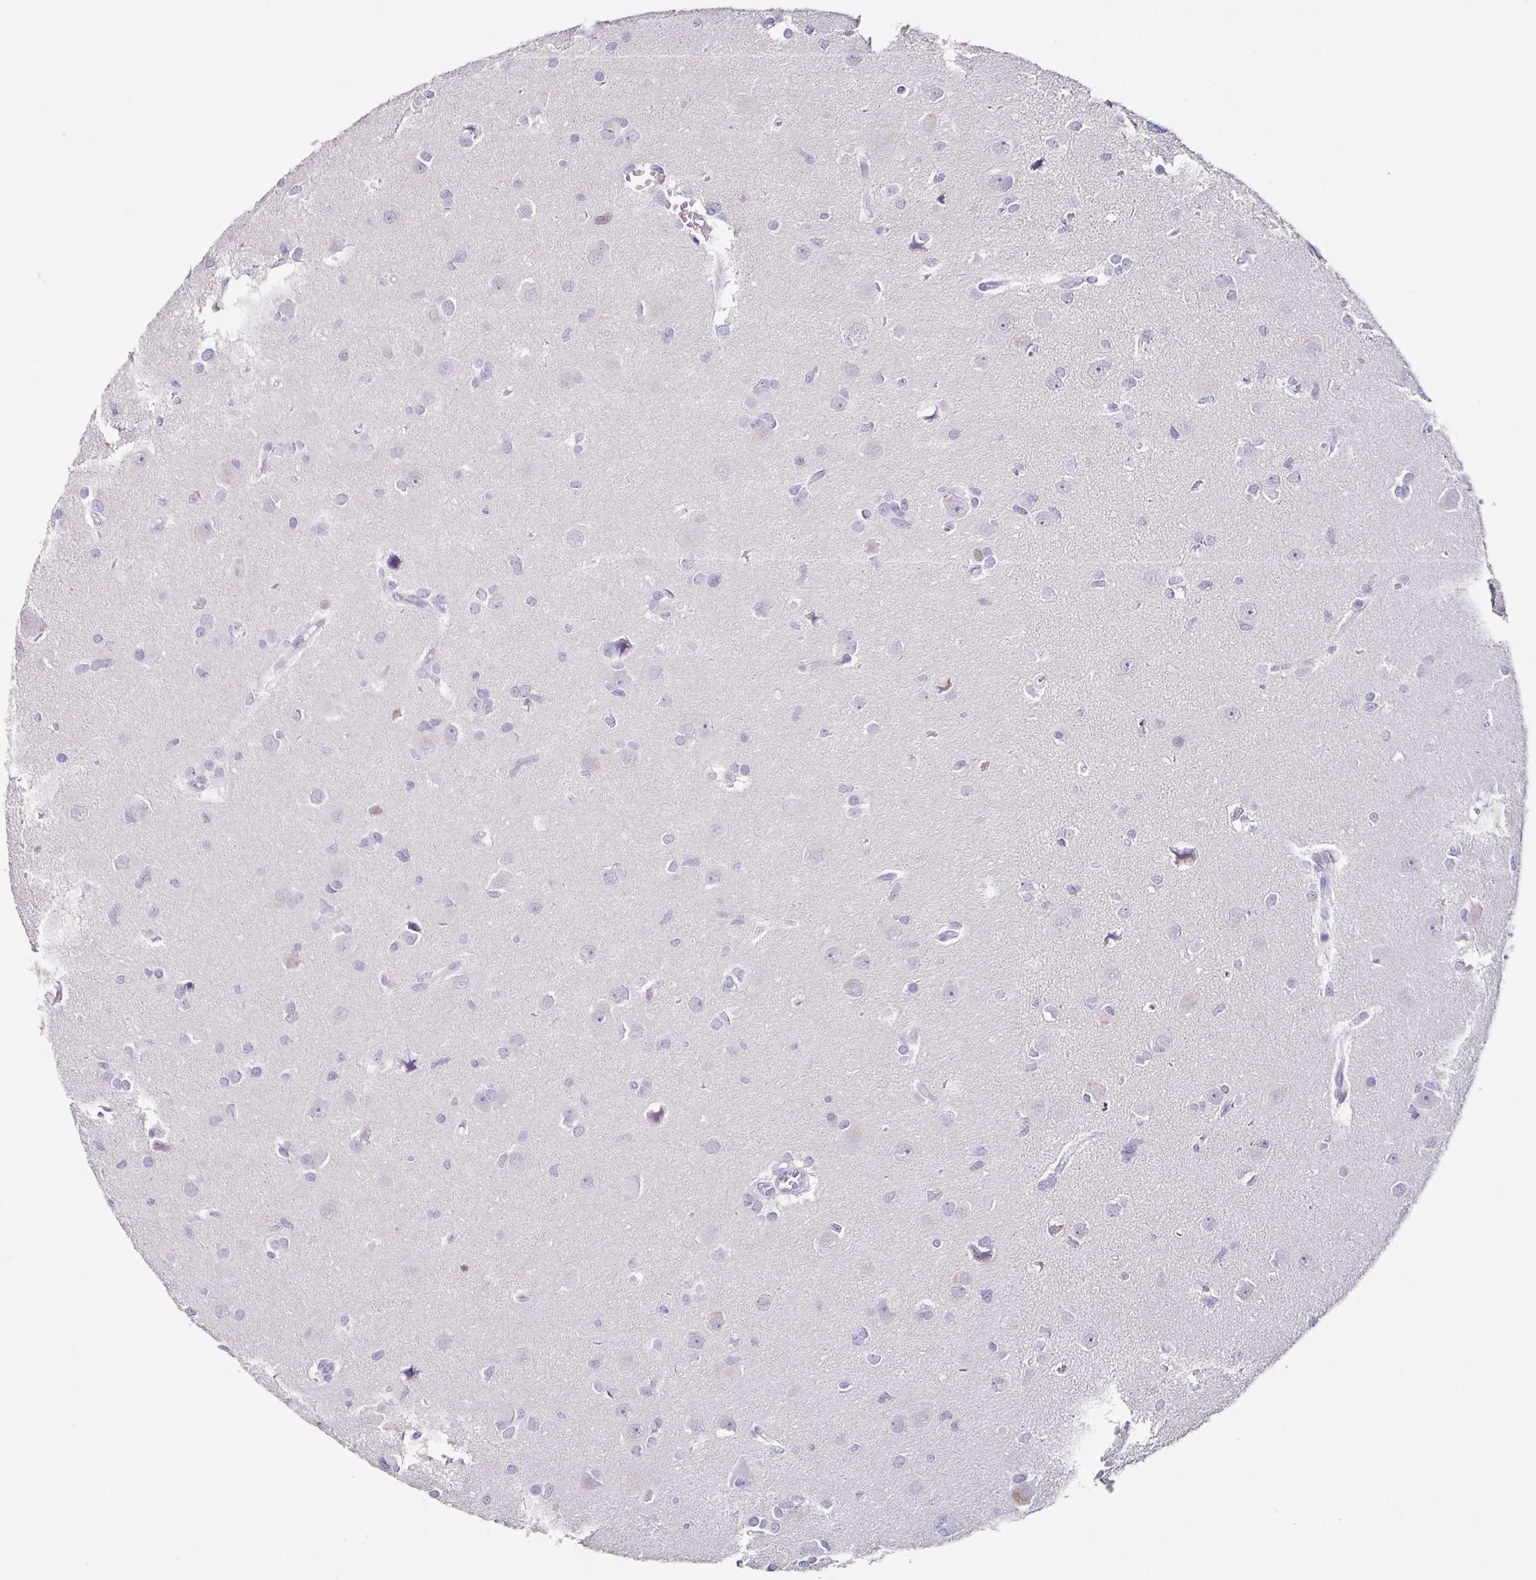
{"staining": {"intensity": "negative", "quantity": "none", "location": "none"}, "tissue": "glioma", "cell_type": "Tumor cells", "image_type": "cancer", "snomed": [{"axis": "morphology", "description": "Glioma, malignant, High grade"}, {"axis": "topography", "description": "Brain"}], "caption": "Immunohistochemistry of human malignant glioma (high-grade) reveals no positivity in tumor cells.", "gene": "TP73", "patient": {"sex": "male", "age": 23}}